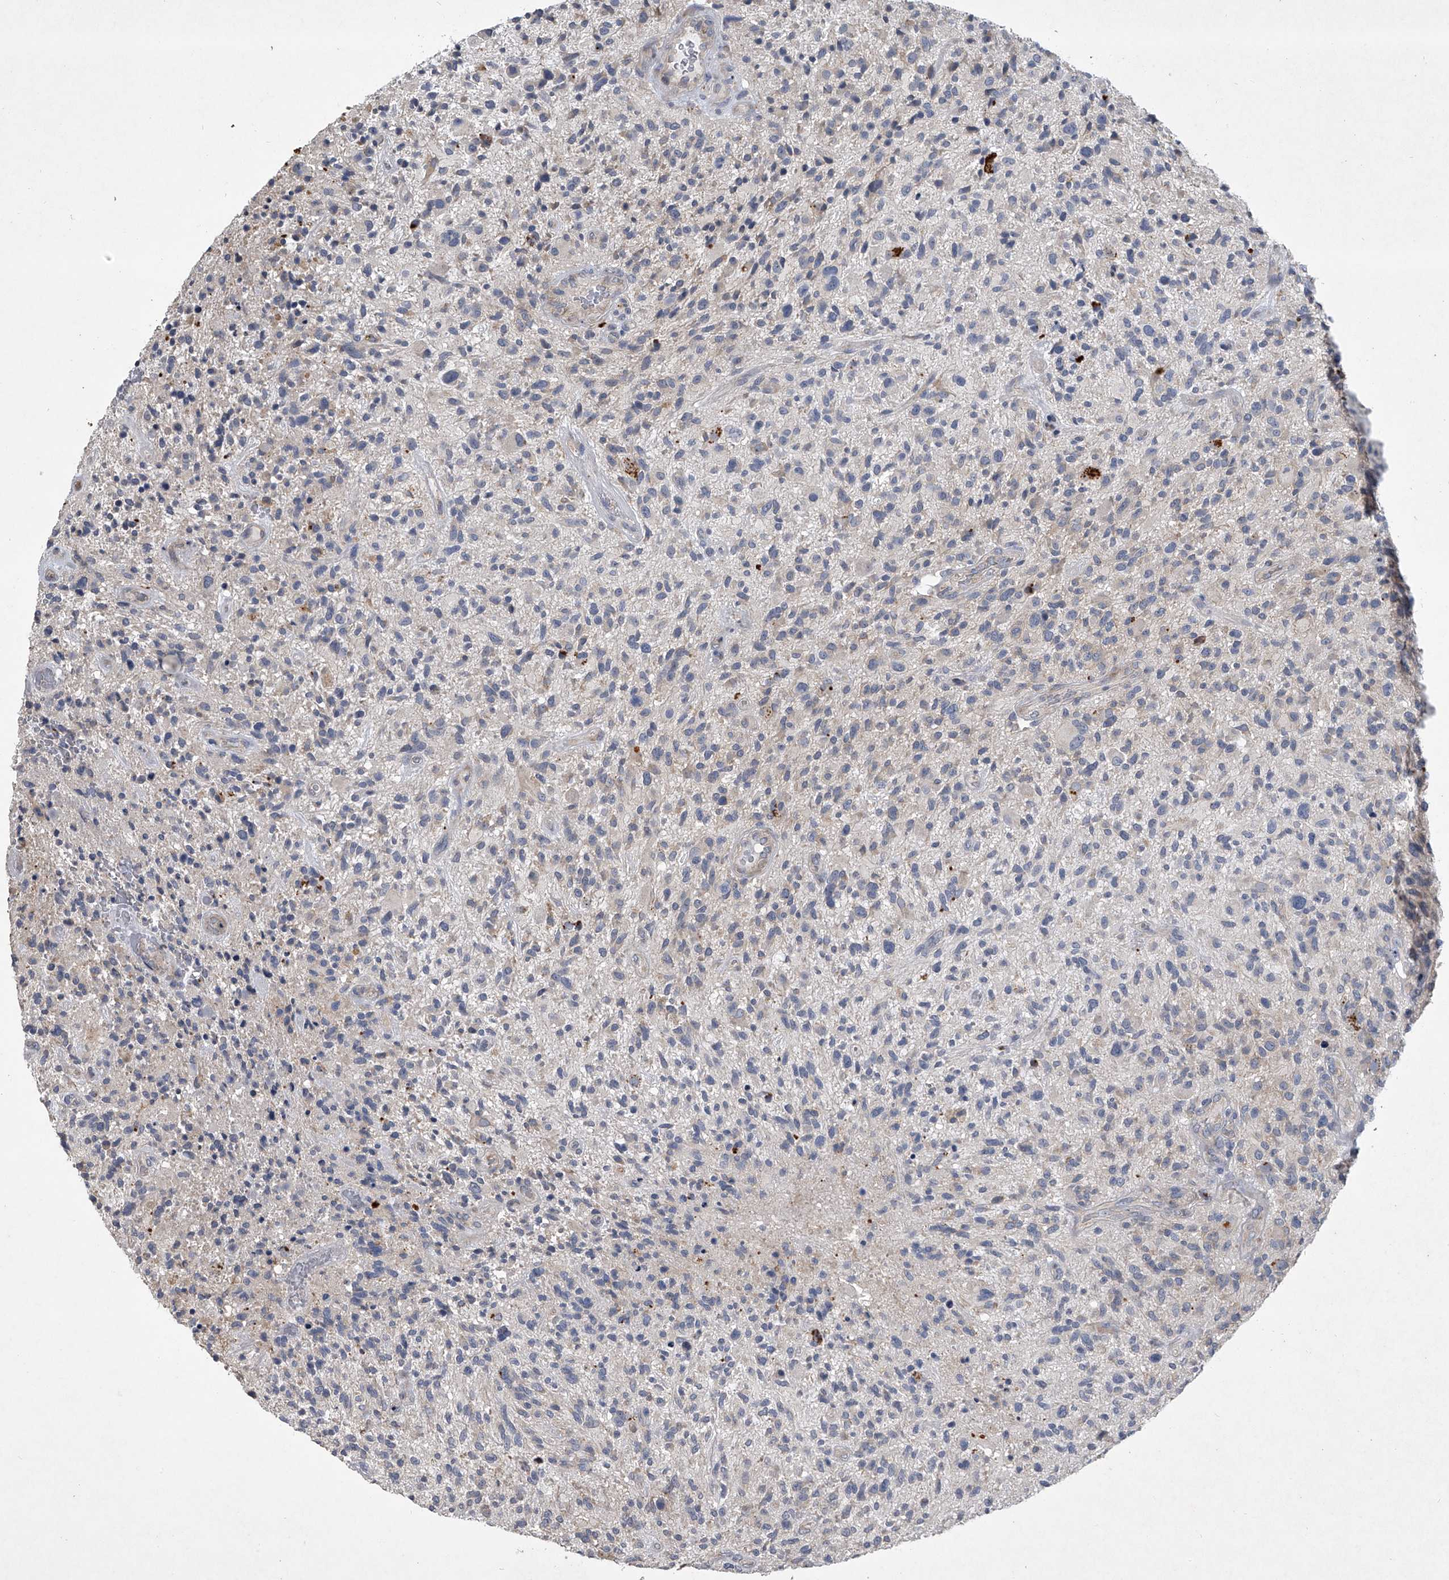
{"staining": {"intensity": "negative", "quantity": "none", "location": "none"}, "tissue": "glioma", "cell_type": "Tumor cells", "image_type": "cancer", "snomed": [{"axis": "morphology", "description": "Glioma, malignant, High grade"}, {"axis": "topography", "description": "Brain"}], "caption": "The photomicrograph reveals no significant staining in tumor cells of malignant glioma (high-grade). (DAB (3,3'-diaminobenzidine) immunohistochemistry with hematoxylin counter stain).", "gene": "DOCK9", "patient": {"sex": "male", "age": 47}}